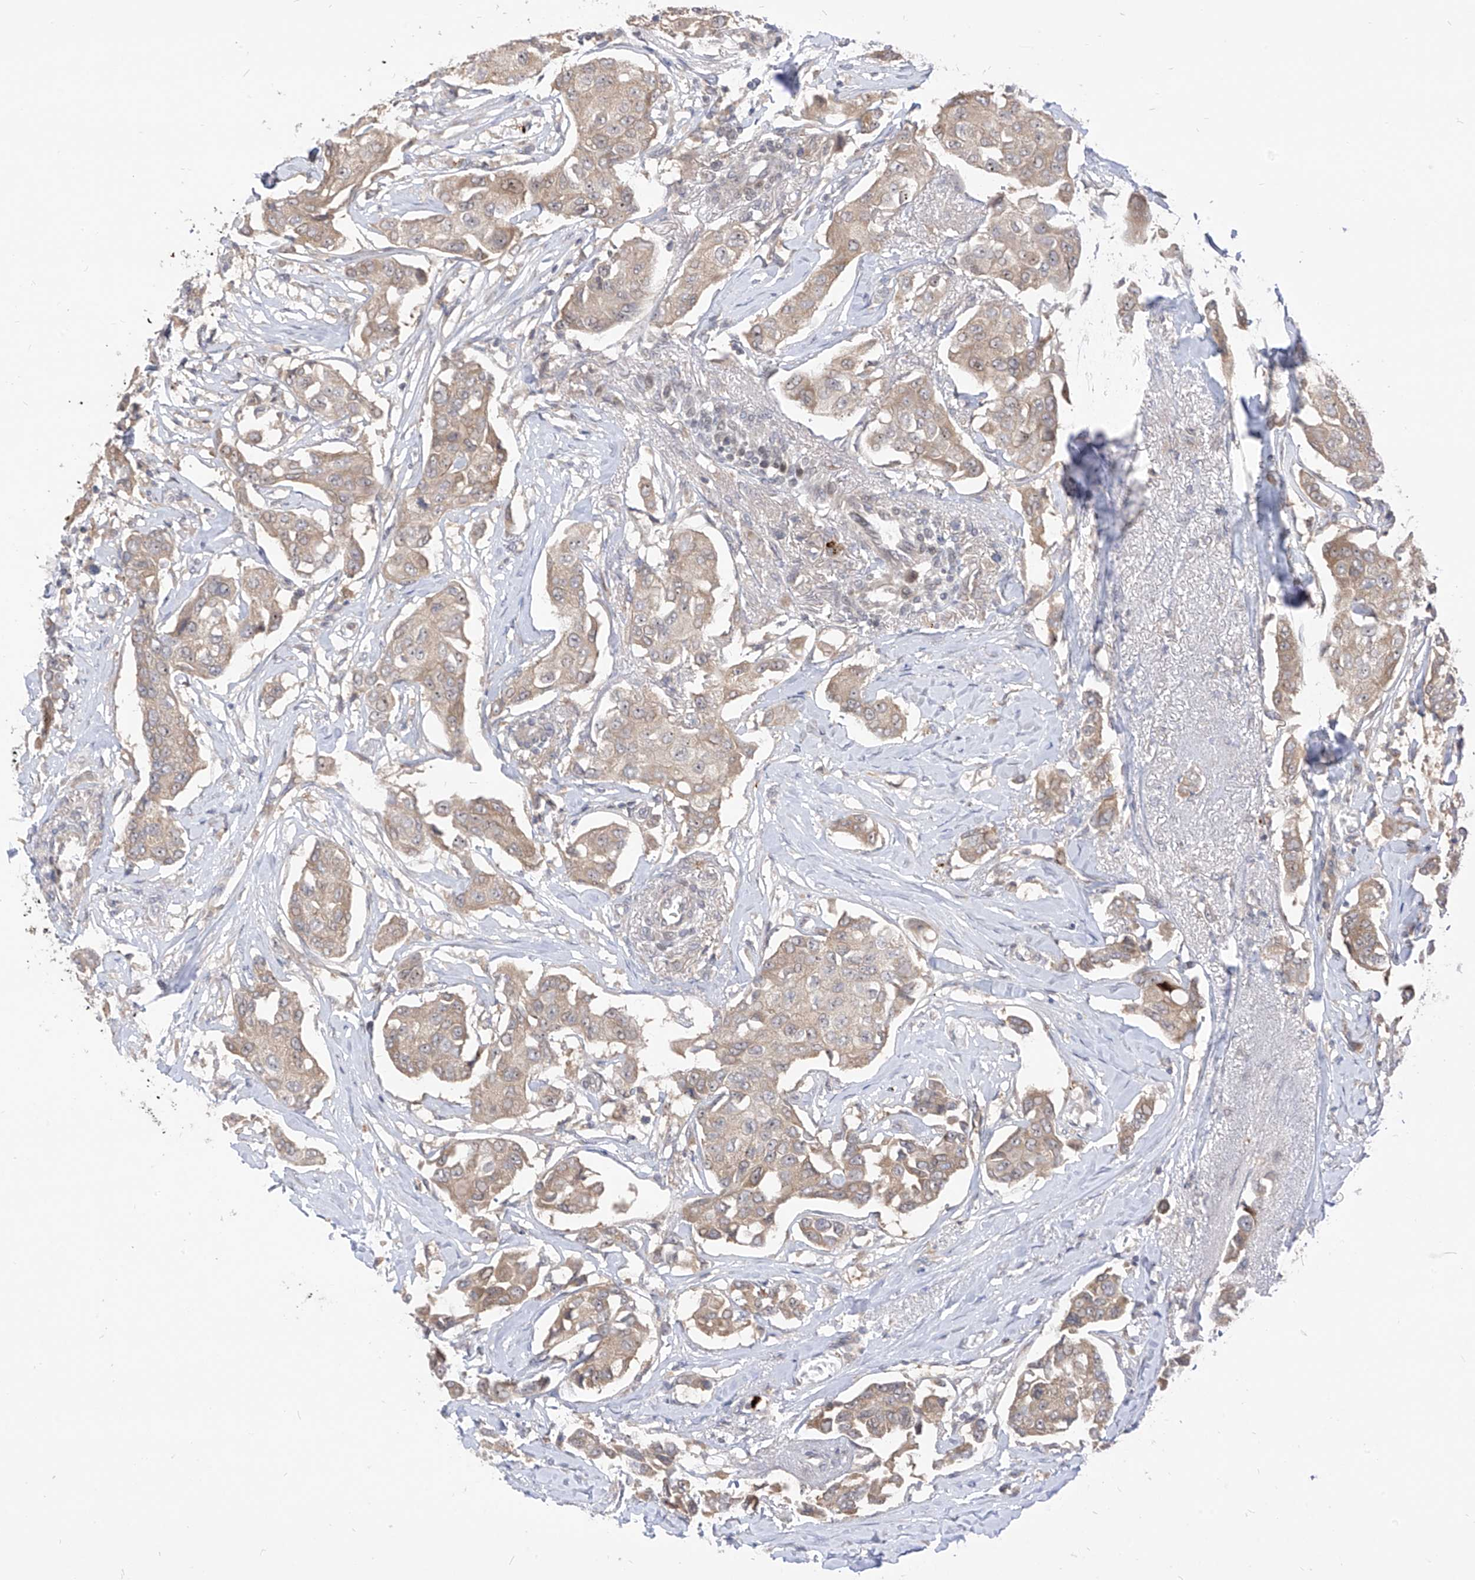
{"staining": {"intensity": "weak", "quantity": ">75%", "location": "cytoplasmic/membranous"}, "tissue": "breast cancer", "cell_type": "Tumor cells", "image_type": "cancer", "snomed": [{"axis": "morphology", "description": "Duct carcinoma"}, {"axis": "topography", "description": "Breast"}], "caption": "DAB immunohistochemical staining of breast cancer reveals weak cytoplasmic/membranous protein positivity in about >75% of tumor cells.", "gene": "CNKSR1", "patient": {"sex": "female", "age": 80}}